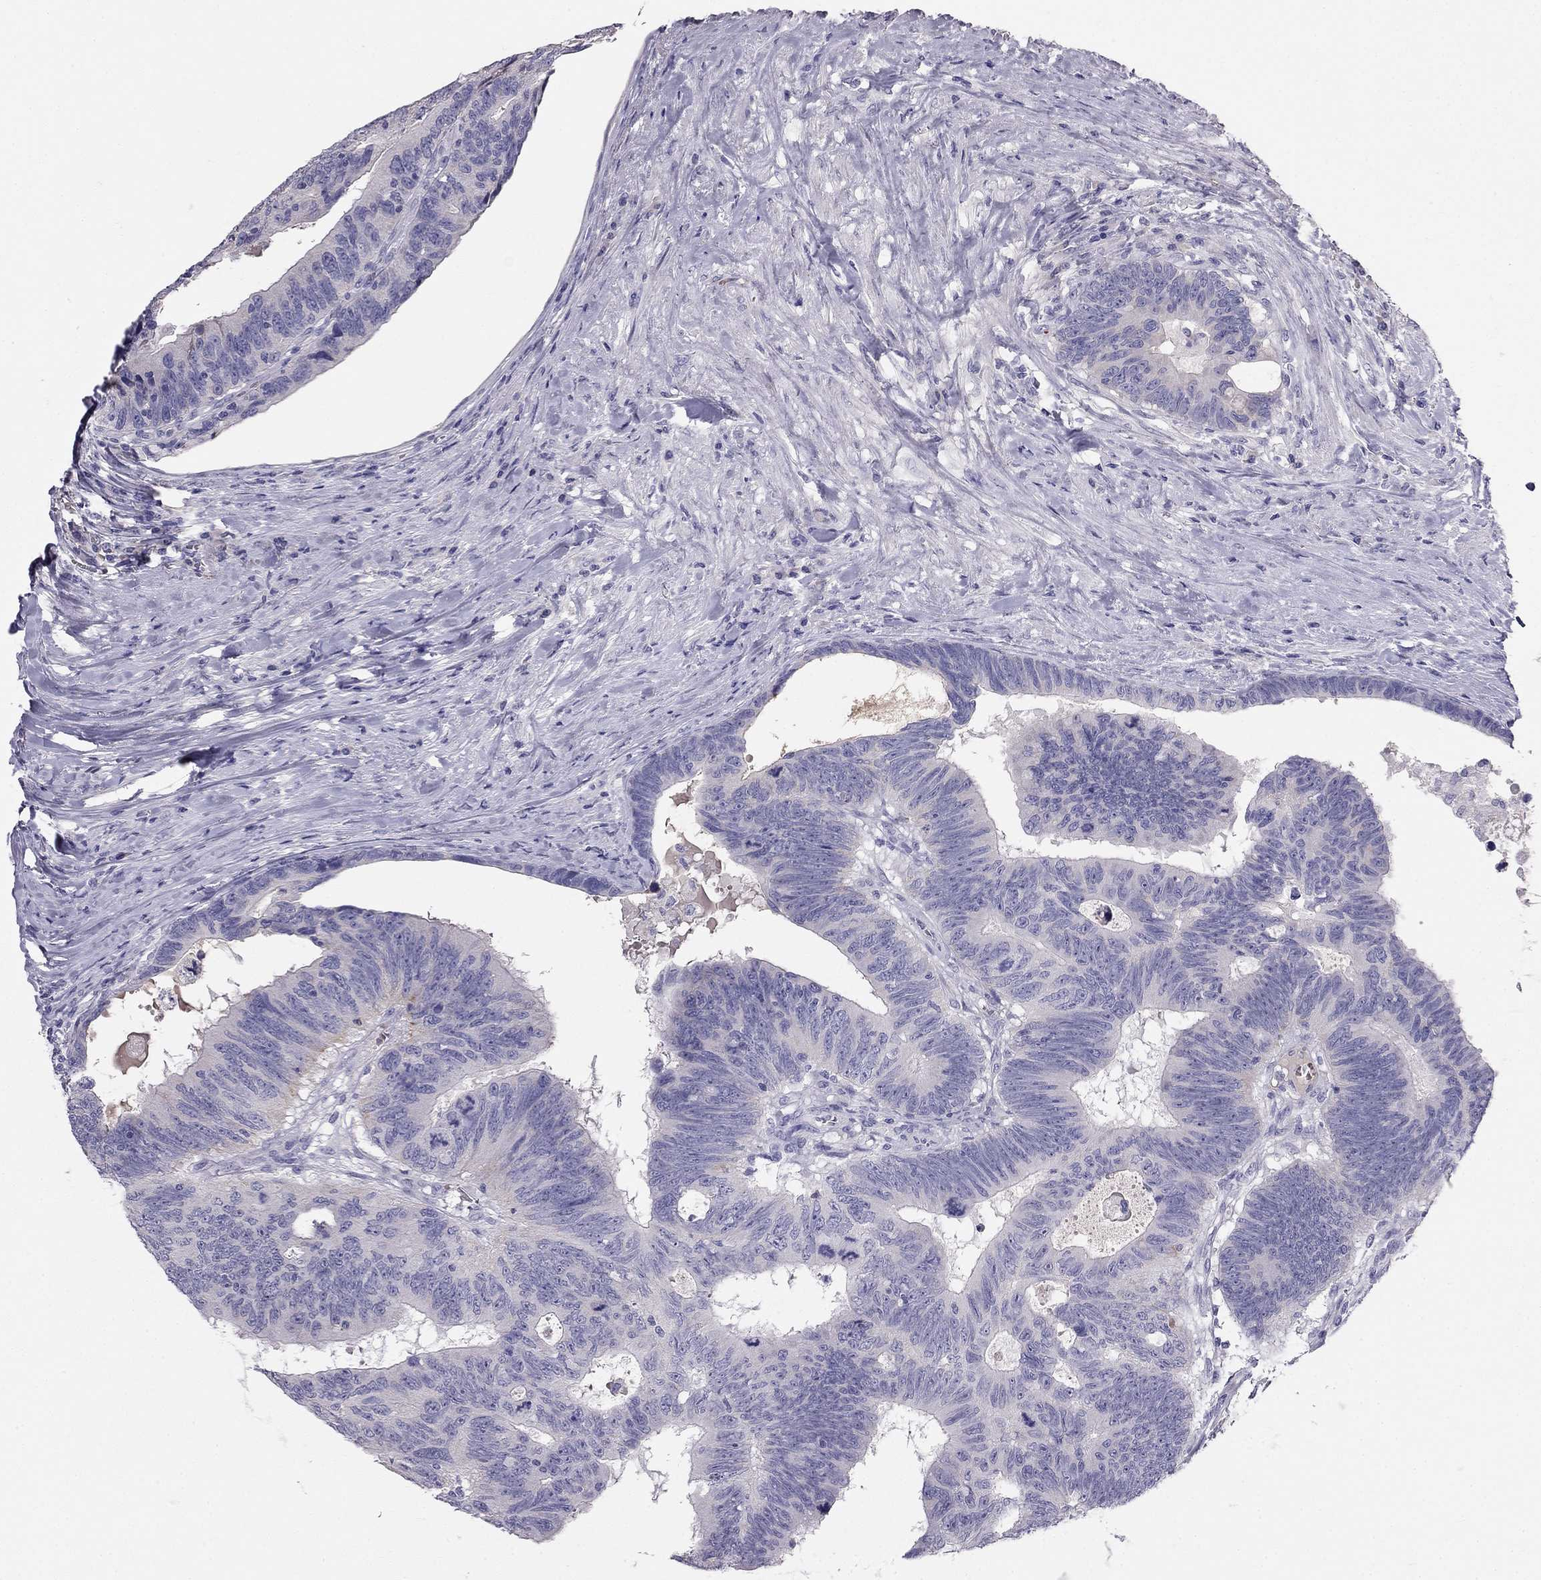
{"staining": {"intensity": "negative", "quantity": "none", "location": "none"}, "tissue": "colorectal cancer", "cell_type": "Tumor cells", "image_type": "cancer", "snomed": [{"axis": "morphology", "description": "Adenocarcinoma, NOS"}, {"axis": "topography", "description": "Colon"}], "caption": "A micrograph of colorectal adenocarcinoma stained for a protein demonstrates no brown staining in tumor cells.", "gene": "RHD", "patient": {"sex": "female", "age": 77}}